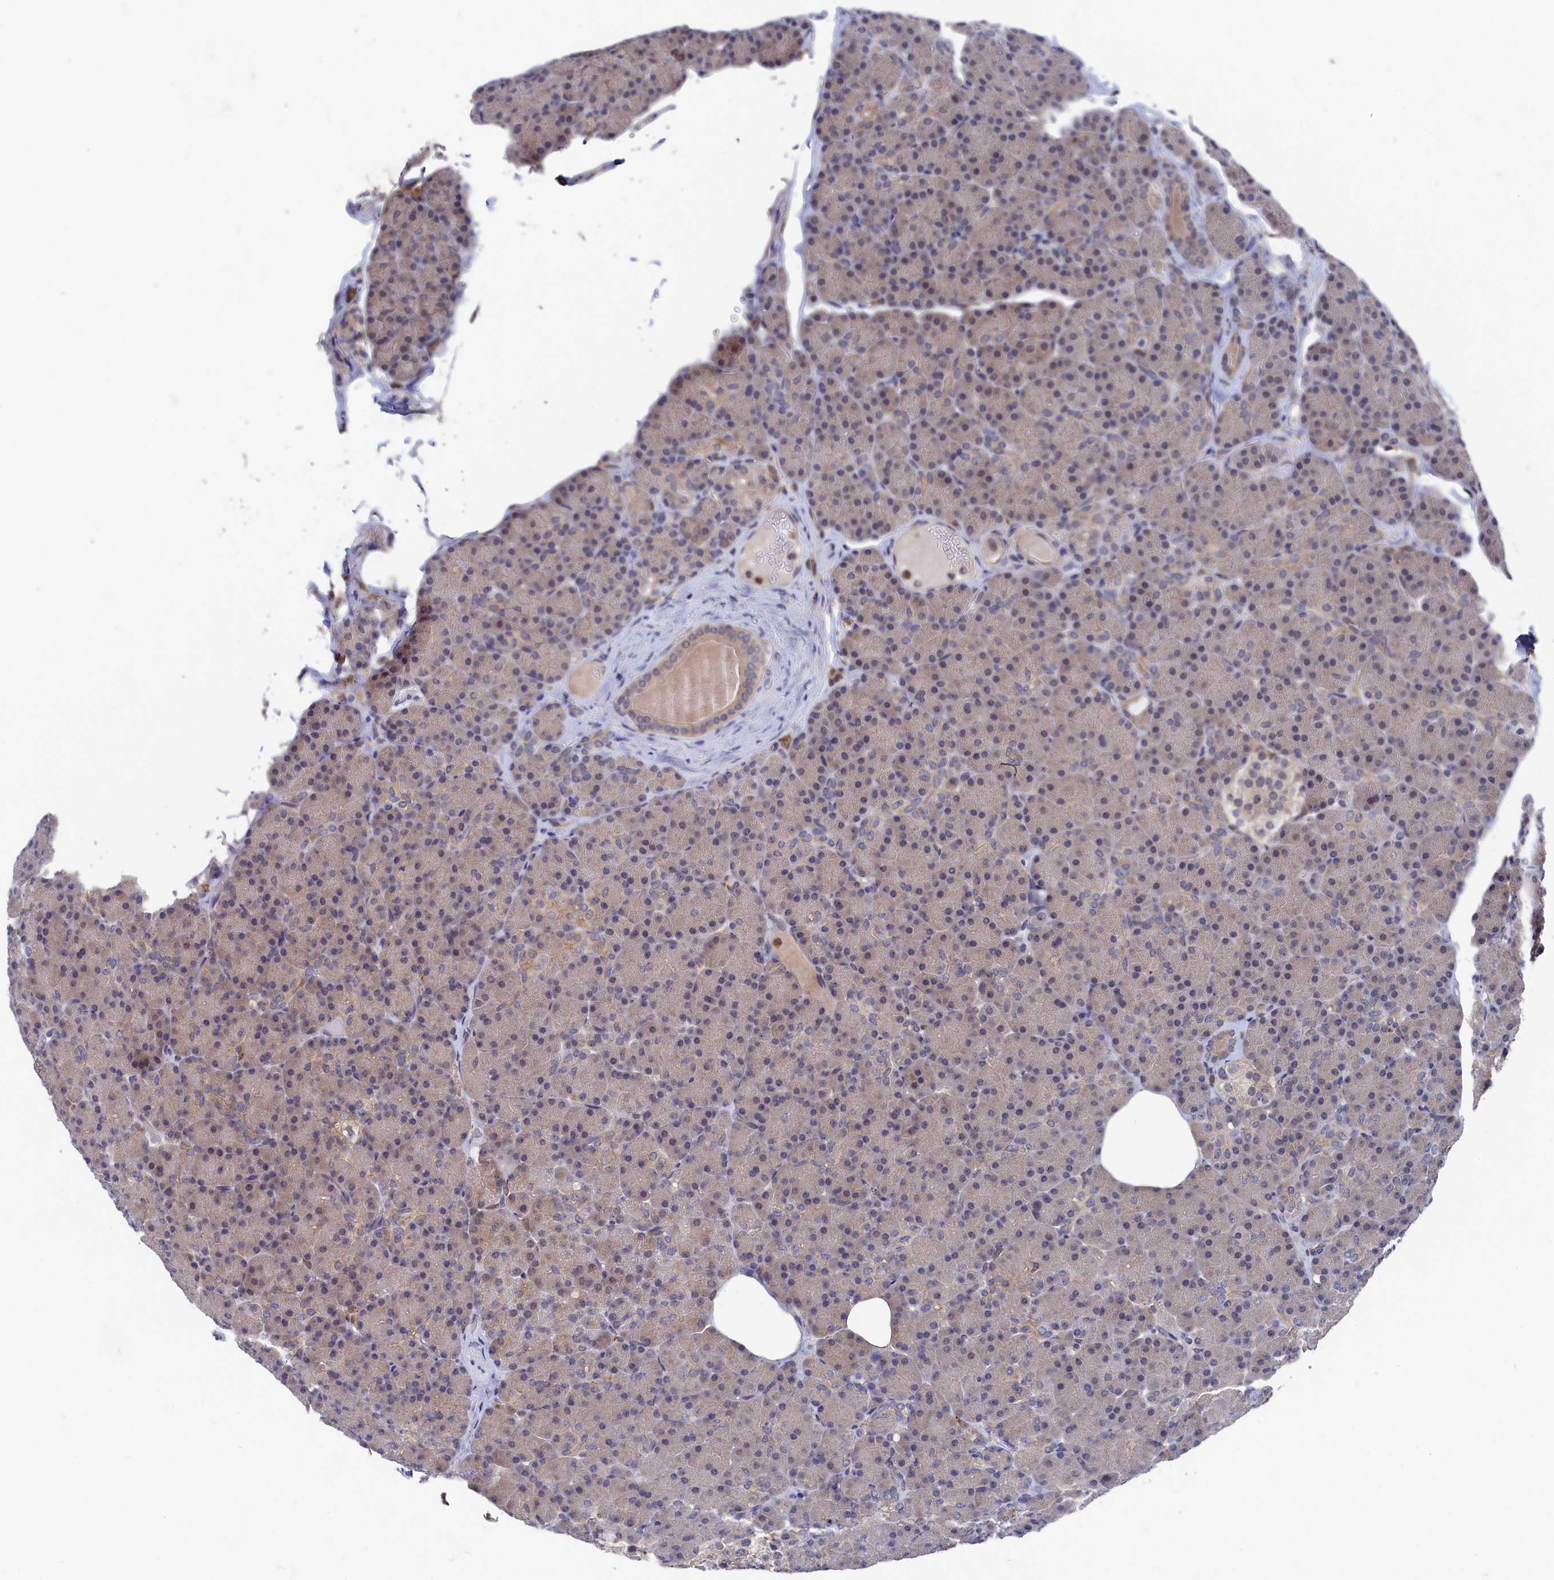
{"staining": {"intensity": "weak", "quantity": "<25%", "location": "cytoplasmic/membranous,nuclear"}, "tissue": "pancreas", "cell_type": "Exocrine glandular cells", "image_type": "normal", "snomed": [{"axis": "morphology", "description": "Normal tissue, NOS"}, {"axis": "topography", "description": "Pancreas"}], "caption": "The immunohistochemistry histopathology image has no significant staining in exocrine glandular cells of pancreas. The staining was performed using DAB to visualize the protein expression in brown, while the nuclei were stained in blue with hematoxylin (Magnification: 20x).", "gene": "RNH1", "patient": {"sex": "female", "age": 43}}